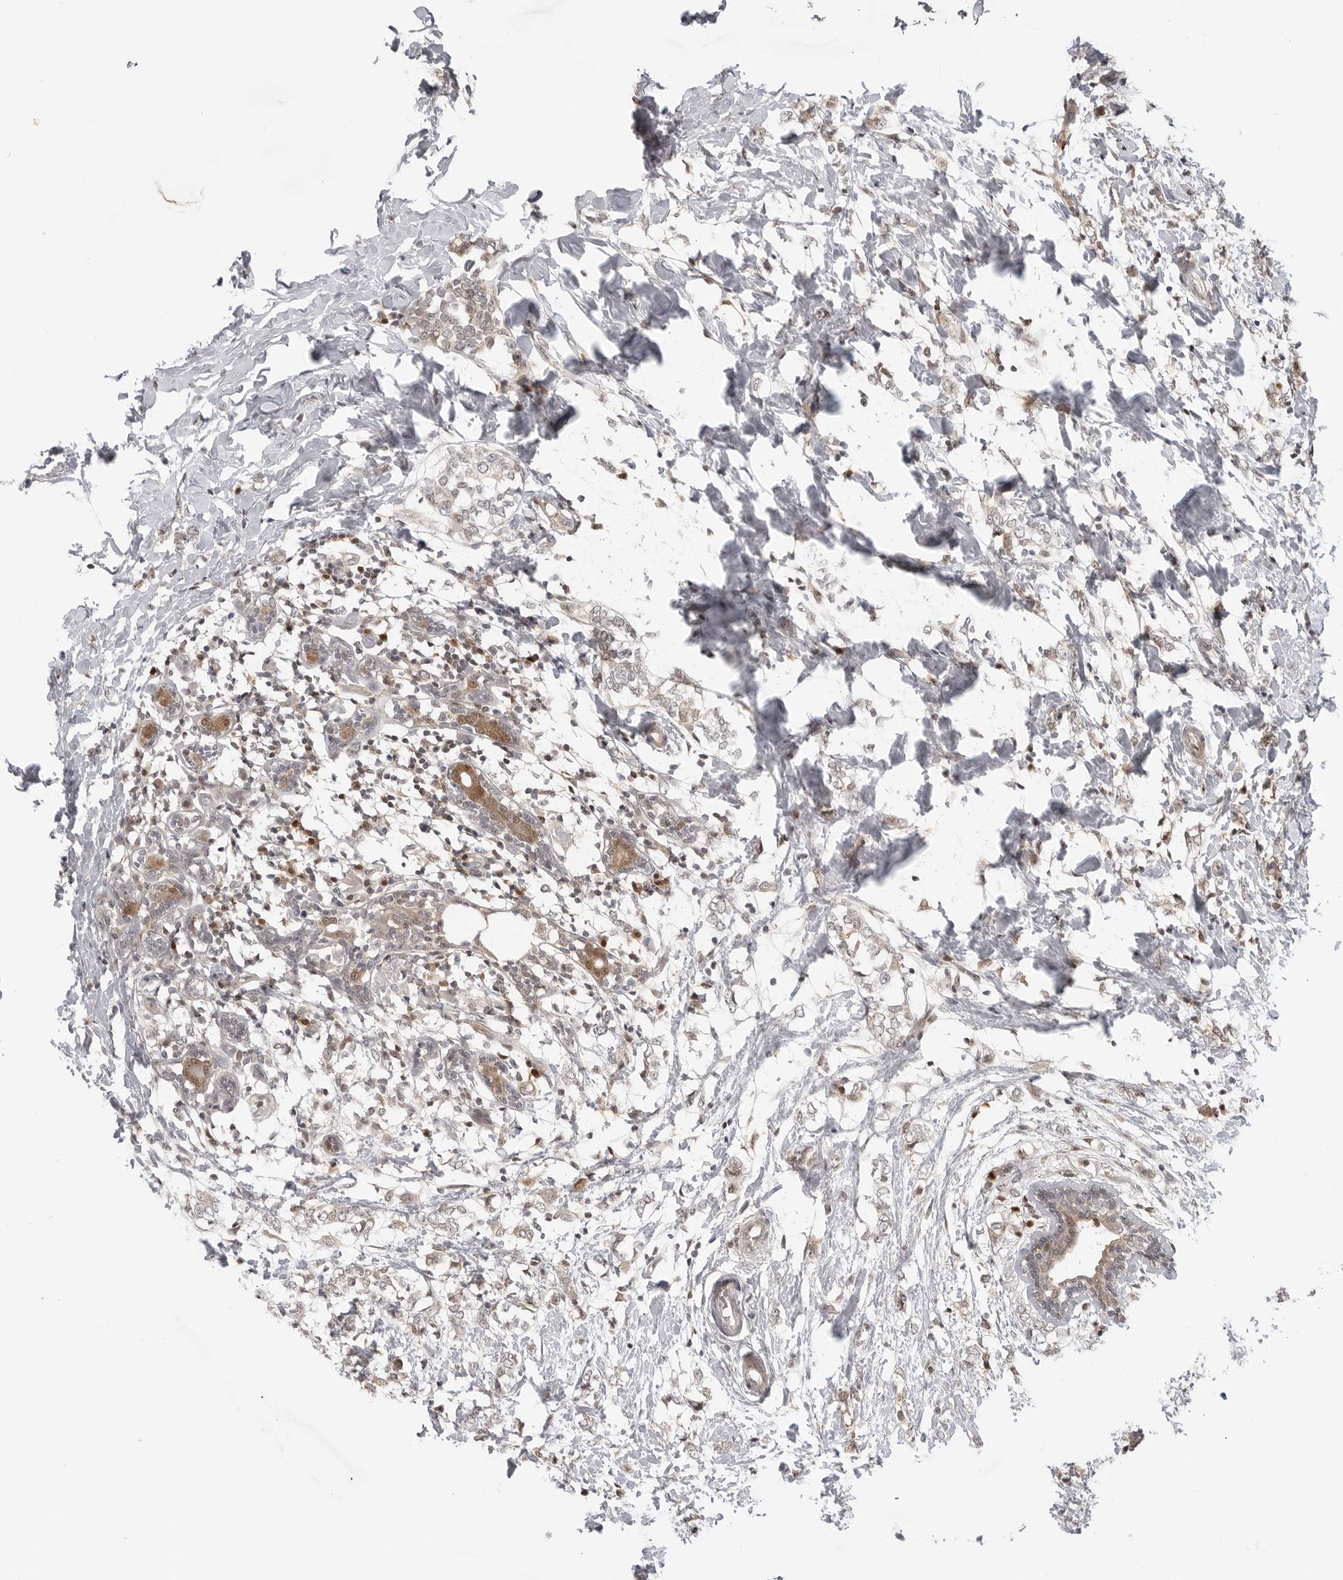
{"staining": {"intensity": "weak", "quantity": "<25%", "location": "cytoplasmic/membranous"}, "tissue": "breast cancer", "cell_type": "Tumor cells", "image_type": "cancer", "snomed": [{"axis": "morphology", "description": "Normal tissue, NOS"}, {"axis": "morphology", "description": "Lobular carcinoma"}, {"axis": "topography", "description": "Breast"}], "caption": "High power microscopy histopathology image of an IHC photomicrograph of breast lobular carcinoma, revealing no significant staining in tumor cells.", "gene": "CTIF", "patient": {"sex": "female", "age": 47}}